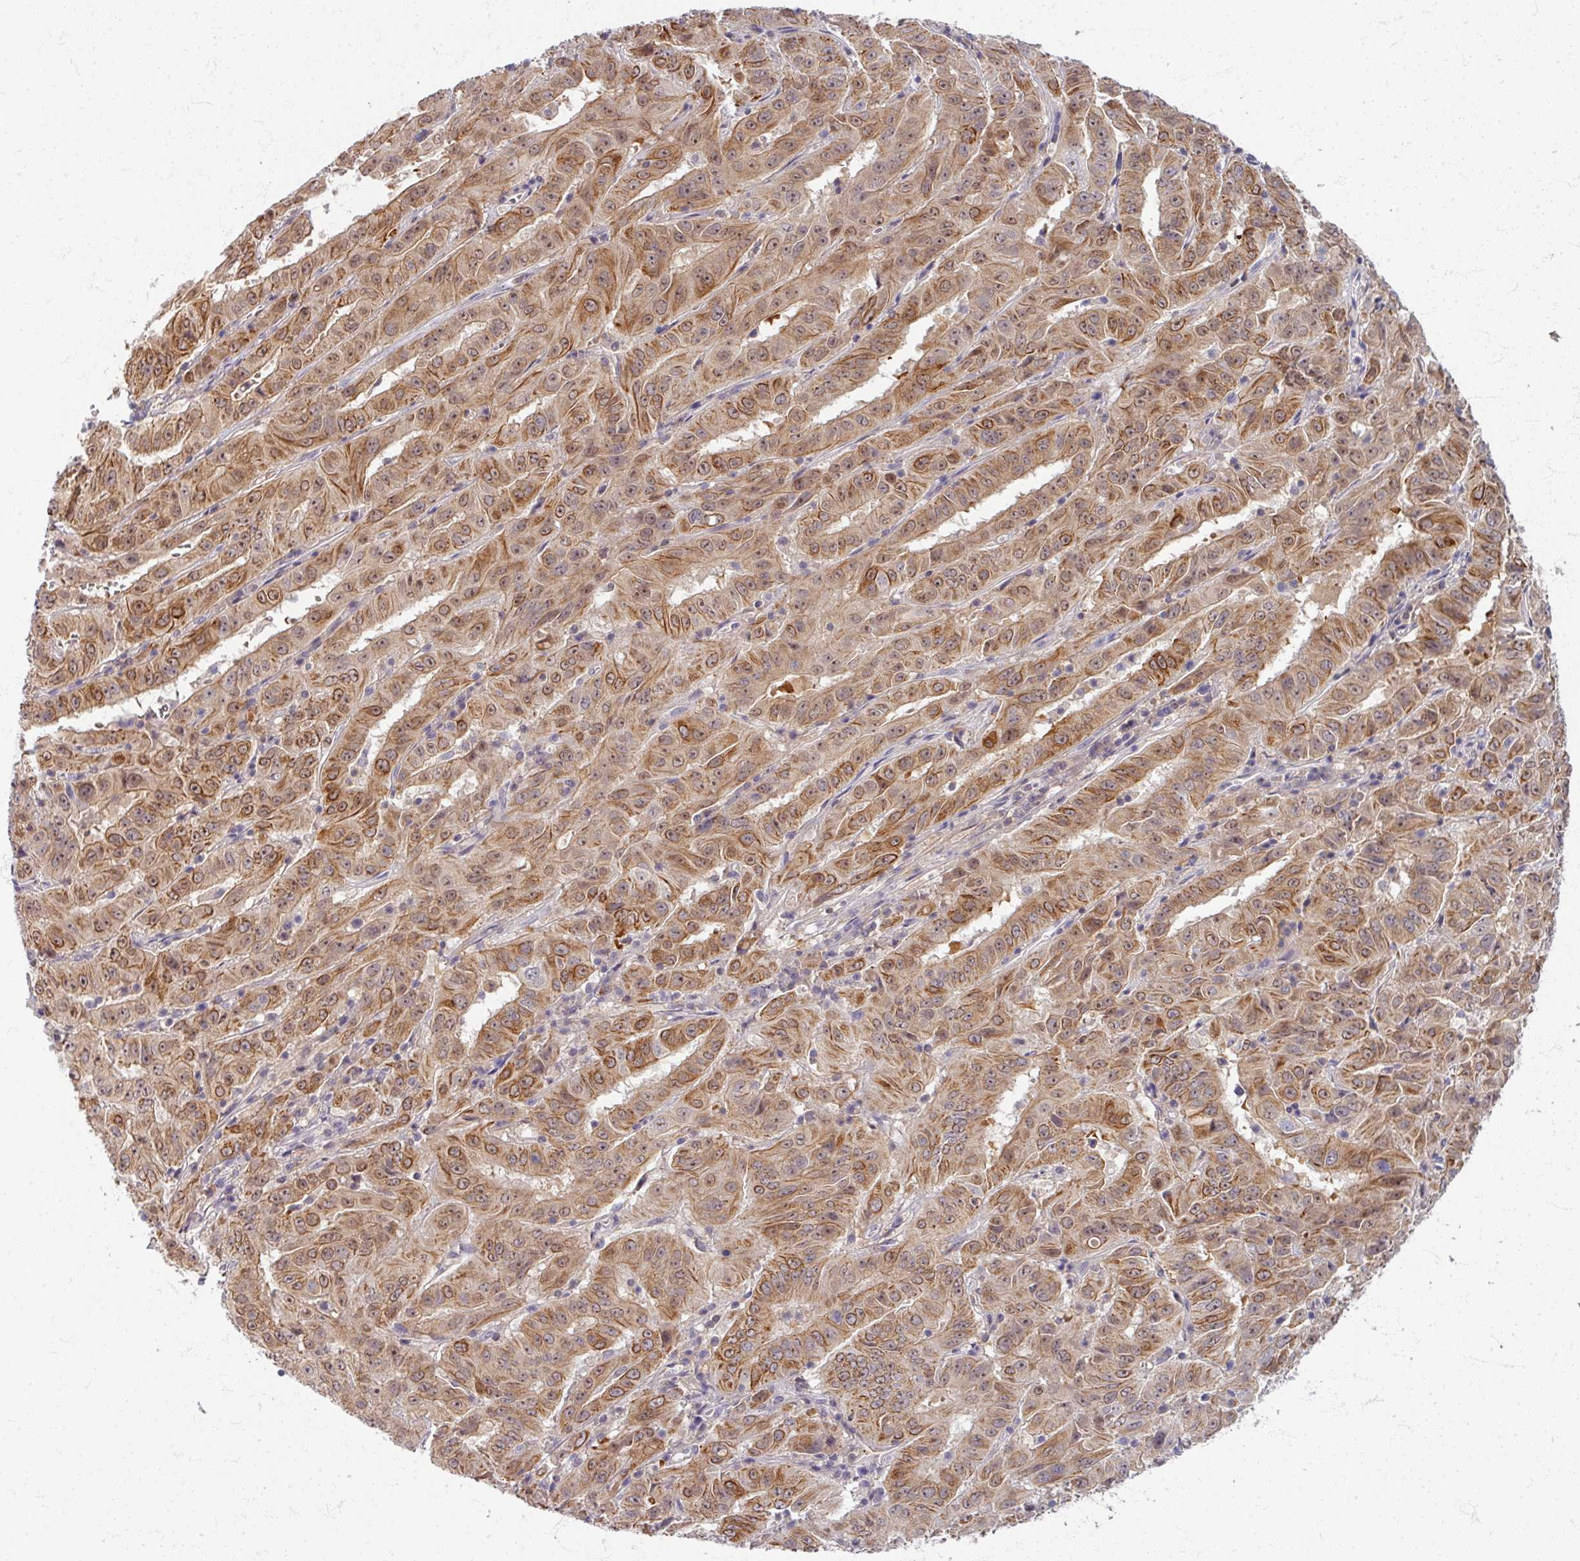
{"staining": {"intensity": "moderate", "quantity": ">75%", "location": "cytoplasmic/membranous"}, "tissue": "pancreatic cancer", "cell_type": "Tumor cells", "image_type": "cancer", "snomed": [{"axis": "morphology", "description": "Adenocarcinoma, NOS"}, {"axis": "topography", "description": "Pancreas"}], "caption": "Immunohistochemical staining of pancreatic cancer reveals medium levels of moderate cytoplasmic/membranous expression in approximately >75% of tumor cells. The staining was performed using DAB, with brown indicating positive protein expression. Nuclei are stained blue with hematoxylin.", "gene": "TTLL7", "patient": {"sex": "male", "age": 63}}